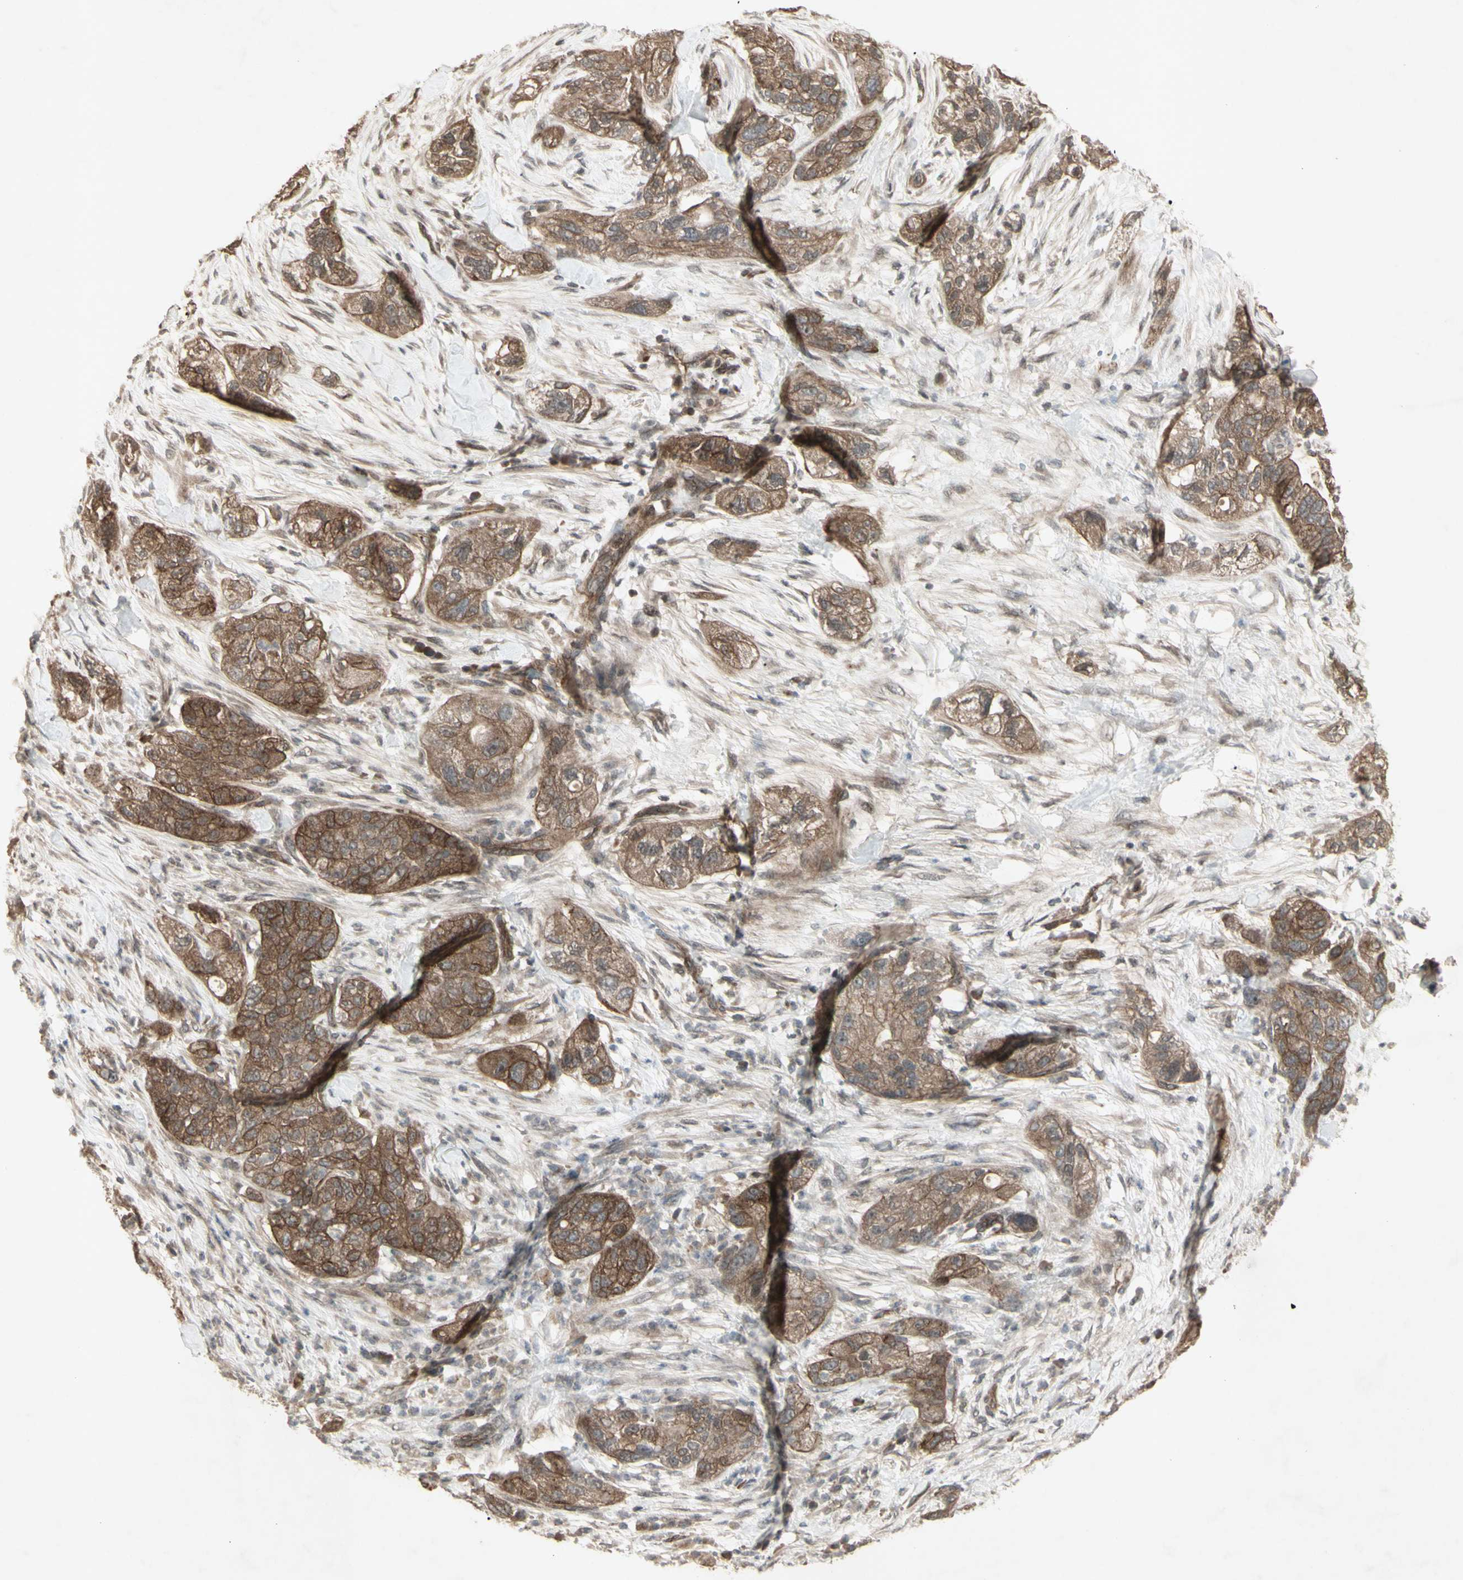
{"staining": {"intensity": "moderate", "quantity": ">75%", "location": "cytoplasmic/membranous"}, "tissue": "pancreatic cancer", "cell_type": "Tumor cells", "image_type": "cancer", "snomed": [{"axis": "morphology", "description": "Adenocarcinoma, NOS"}, {"axis": "topography", "description": "Pancreas"}], "caption": "This is a histology image of immunohistochemistry (IHC) staining of pancreatic adenocarcinoma, which shows moderate positivity in the cytoplasmic/membranous of tumor cells.", "gene": "JAG1", "patient": {"sex": "female", "age": 78}}